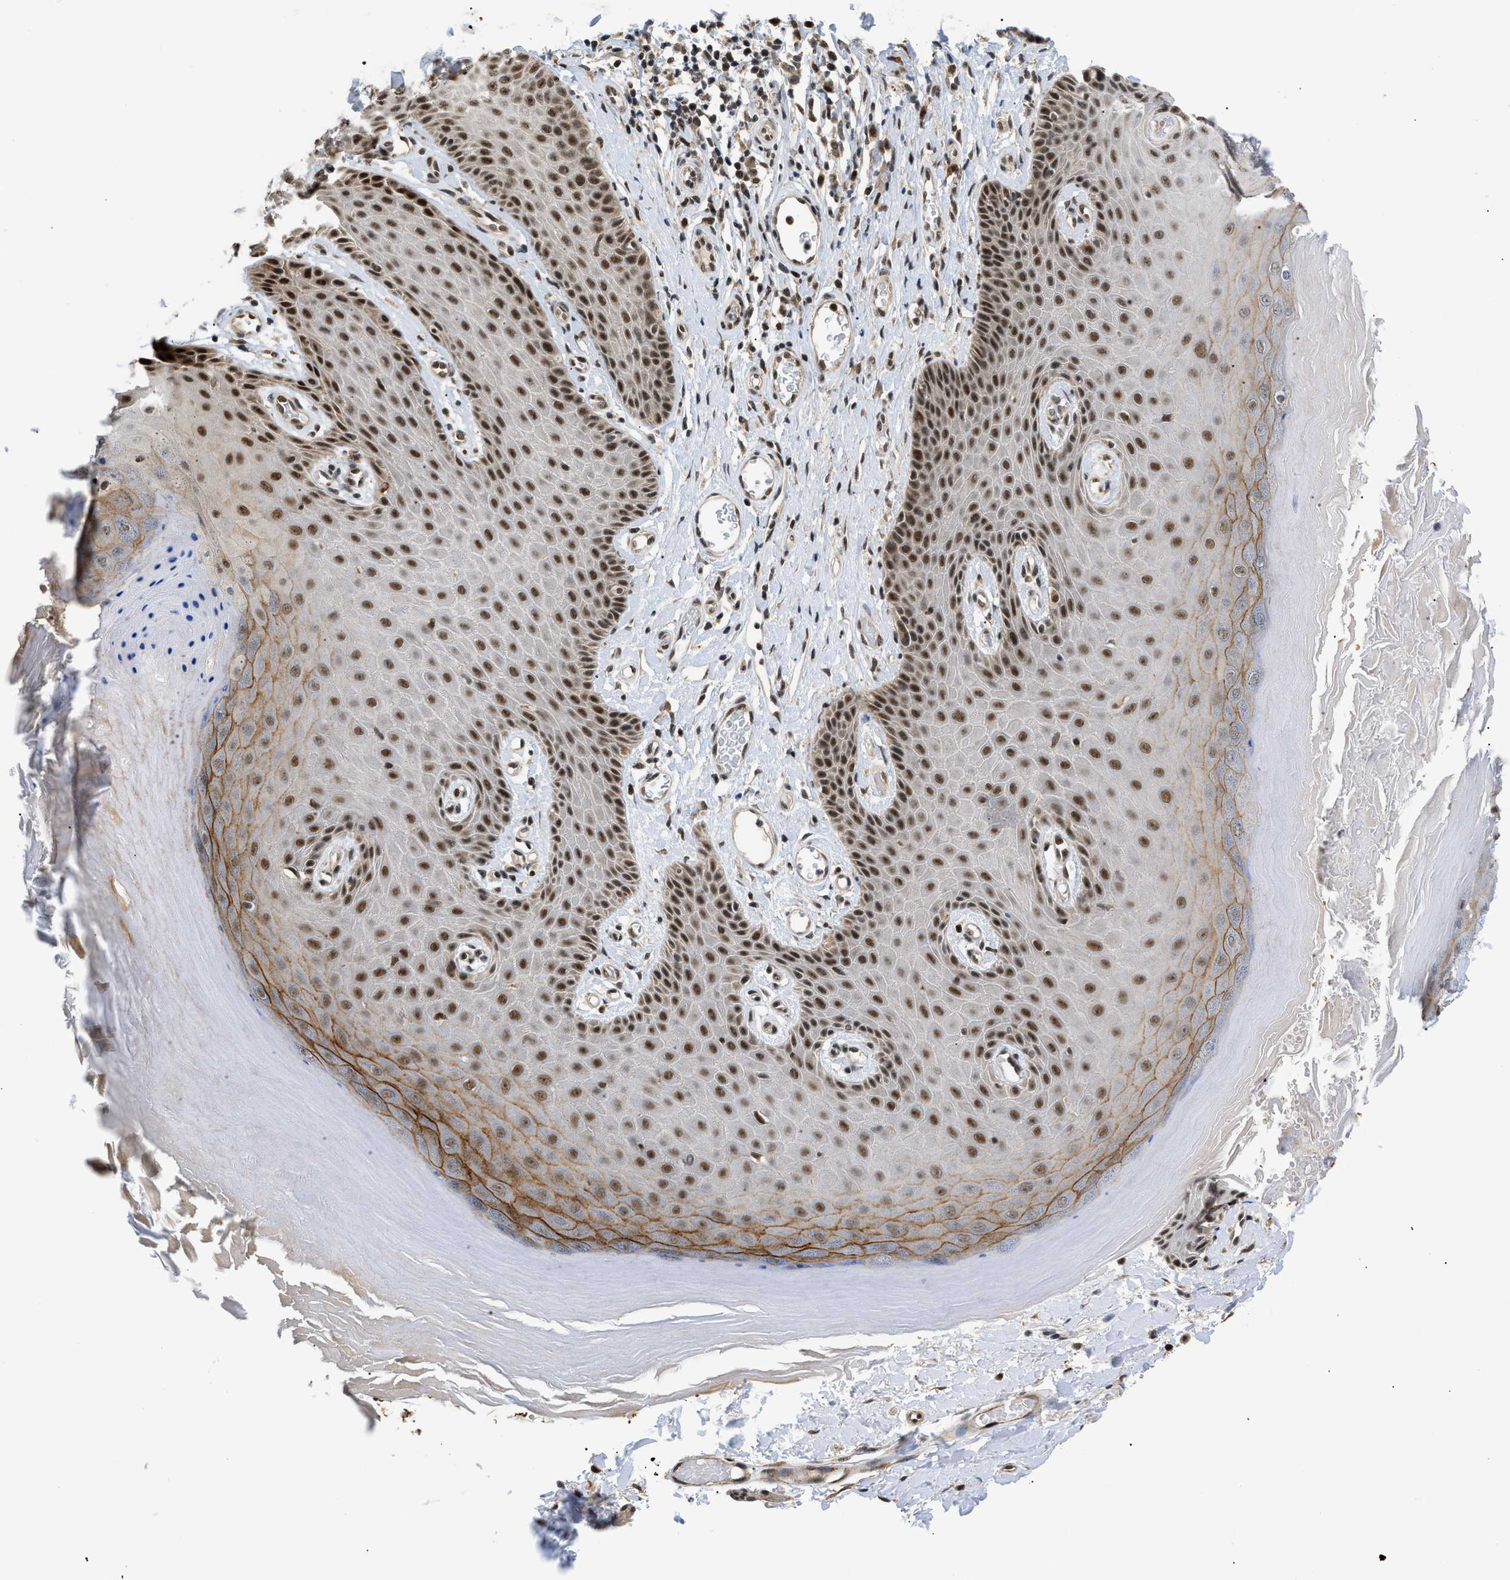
{"staining": {"intensity": "moderate", "quantity": ">75%", "location": "nuclear"}, "tissue": "skin", "cell_type": "Epidermal cells", "image_type": "normal", "snomed": [{"axis": "morphology", "description": "Normal tissue, NOS"}, {"axis": "topography", "description": "Vulva"}], "caption": "DAB (3,3'-diaminobenzidine) immunohistochemical staining of normal human skin displays moderate nuclear protein staining in about >75% of epidermal cells. The staining was performed using DAB (3,3'-diaminobenzidine), with brown indicating positive protein expression. Nuclei are stained blue with hematoxylin.", "gene": "ZBTB11", "patient": {"sex": "female", "age": 73}}